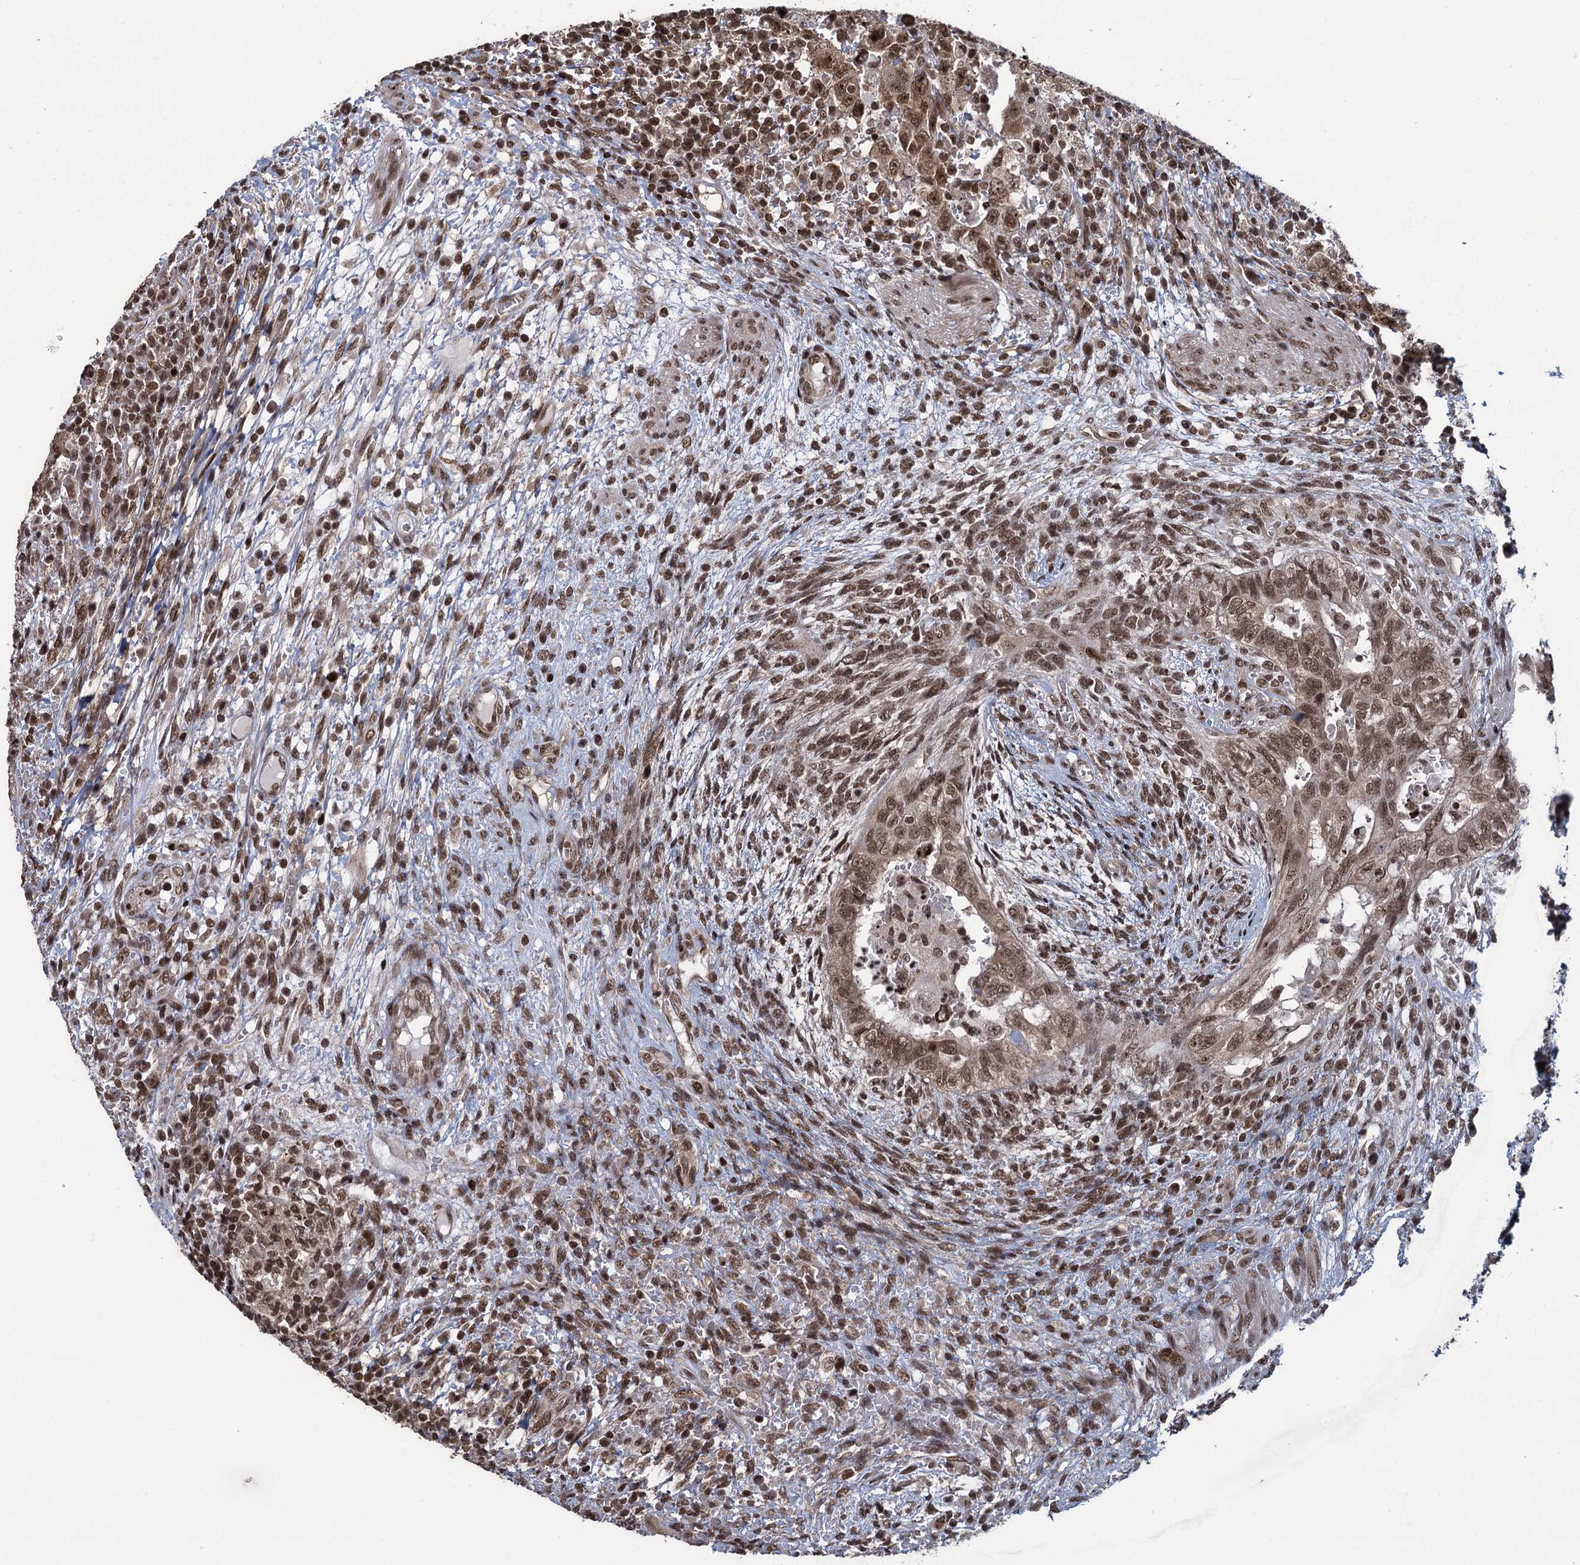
{"staining": {"intensity": "moderate", "quantity": ">75%", "location": "nuclear"}, "tissue": "testis cancer", "cell_type": "Tumor cells", "image_type": "cancer", "snomed": [{"axis": "morphology", "description": "Carcinoma, Embryonal, NOS"}, {"axis": "topography", "description": "Testis"}], "caption": "Testis cancer (embryonal carcinoma) was stained to show a protein in brown. There is medium levels of moderate nuclear positivity in approximately >75% of tumor cells. (Brightfield microscopy of DAB IHC at high magnification).", "gene": "ZNF169", "patient": {"sex": "male", "age": 26}}